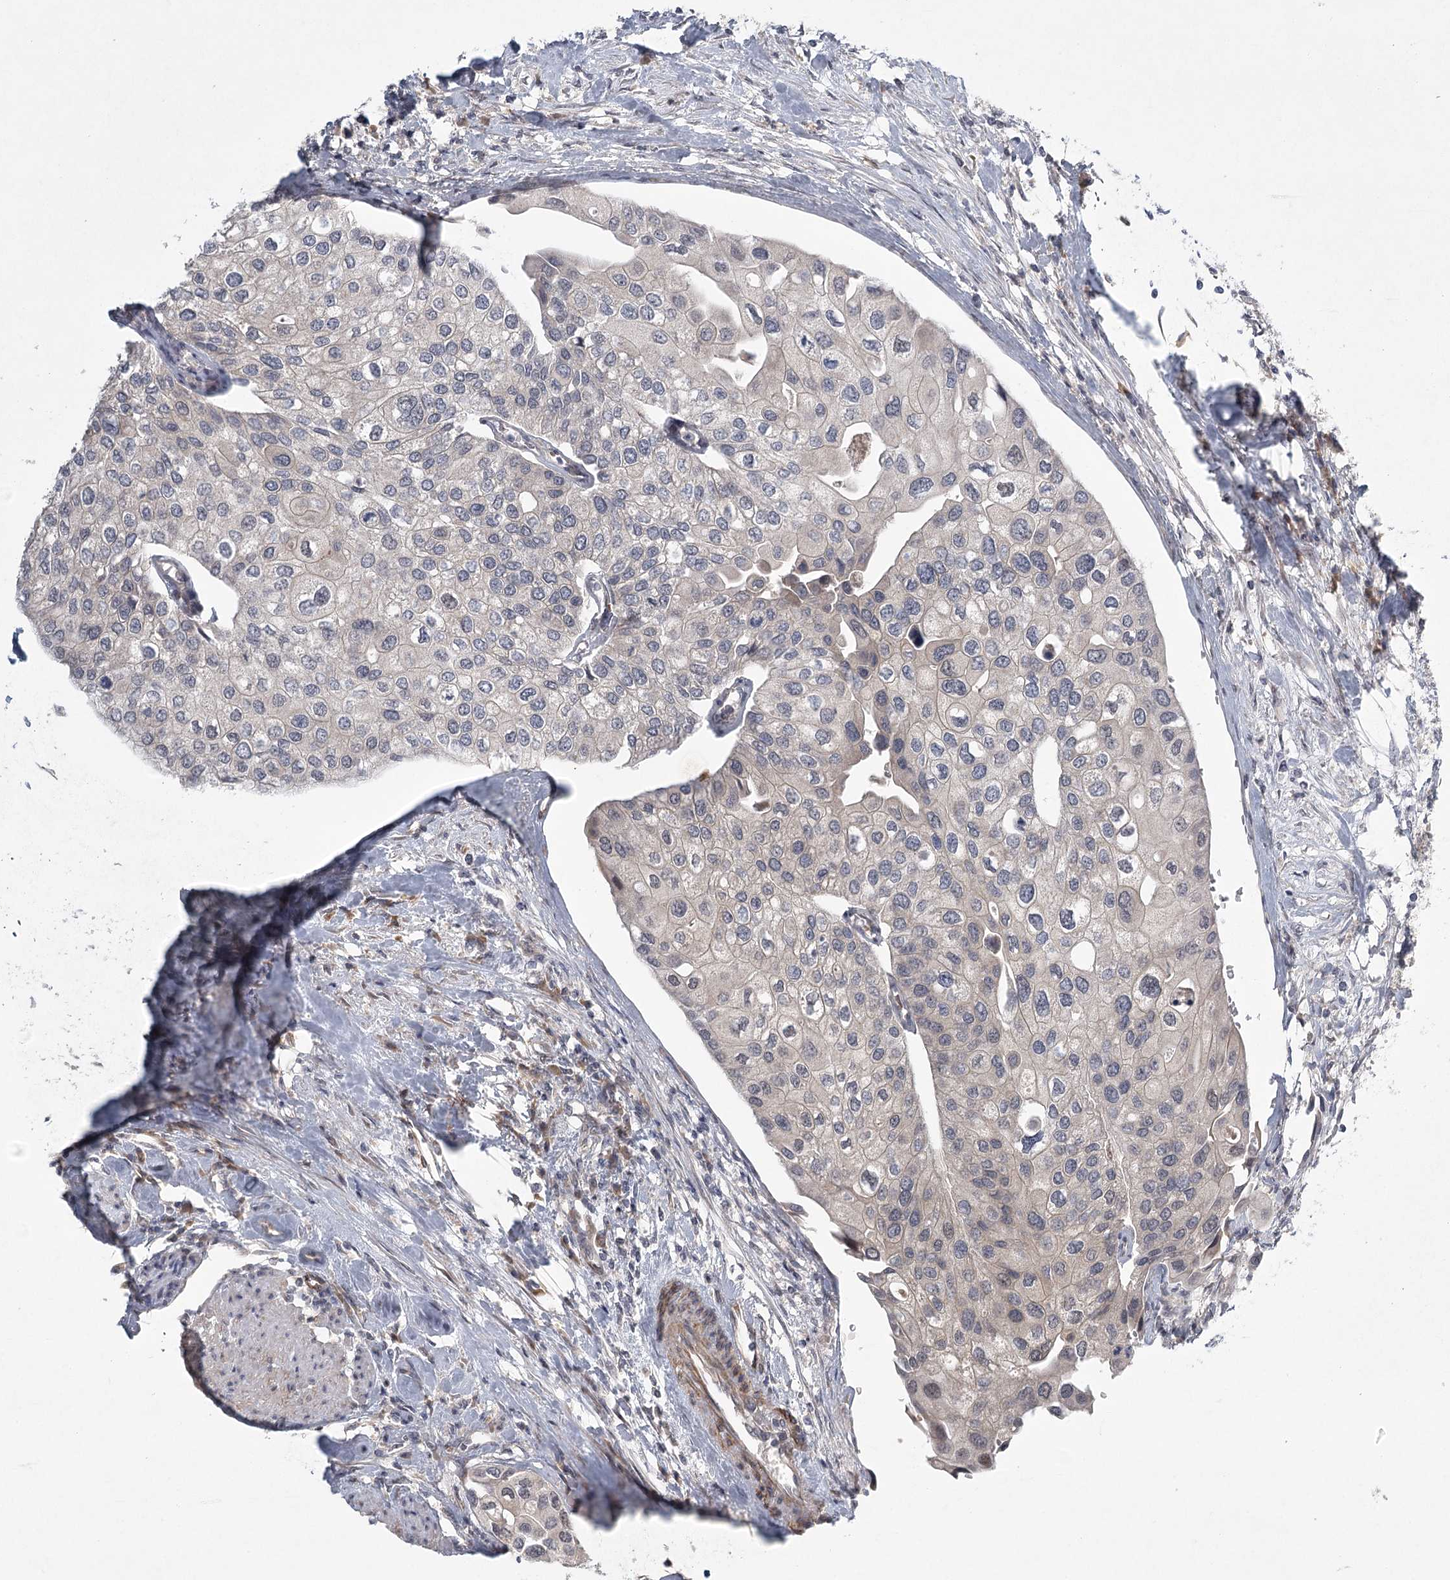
{"staining": {"intensity": "negative", "quantity": "none", "location": "none"}, "tissue": "urothelial cancer", "cell_type": "Tumor cells", "image_type": "cancer", "snomed": [{"axis": "morphology", "description": "Urothelial carcinoma, High grade"}, {"axis": "topography", "description": "Urinary bladder"}], "caption": "A micrograph of human high-grade urothelial carcinoma is negative for staining in tumor cells.", "gene": "MEPE", "patient": {"sex": "male", "age": 64}}